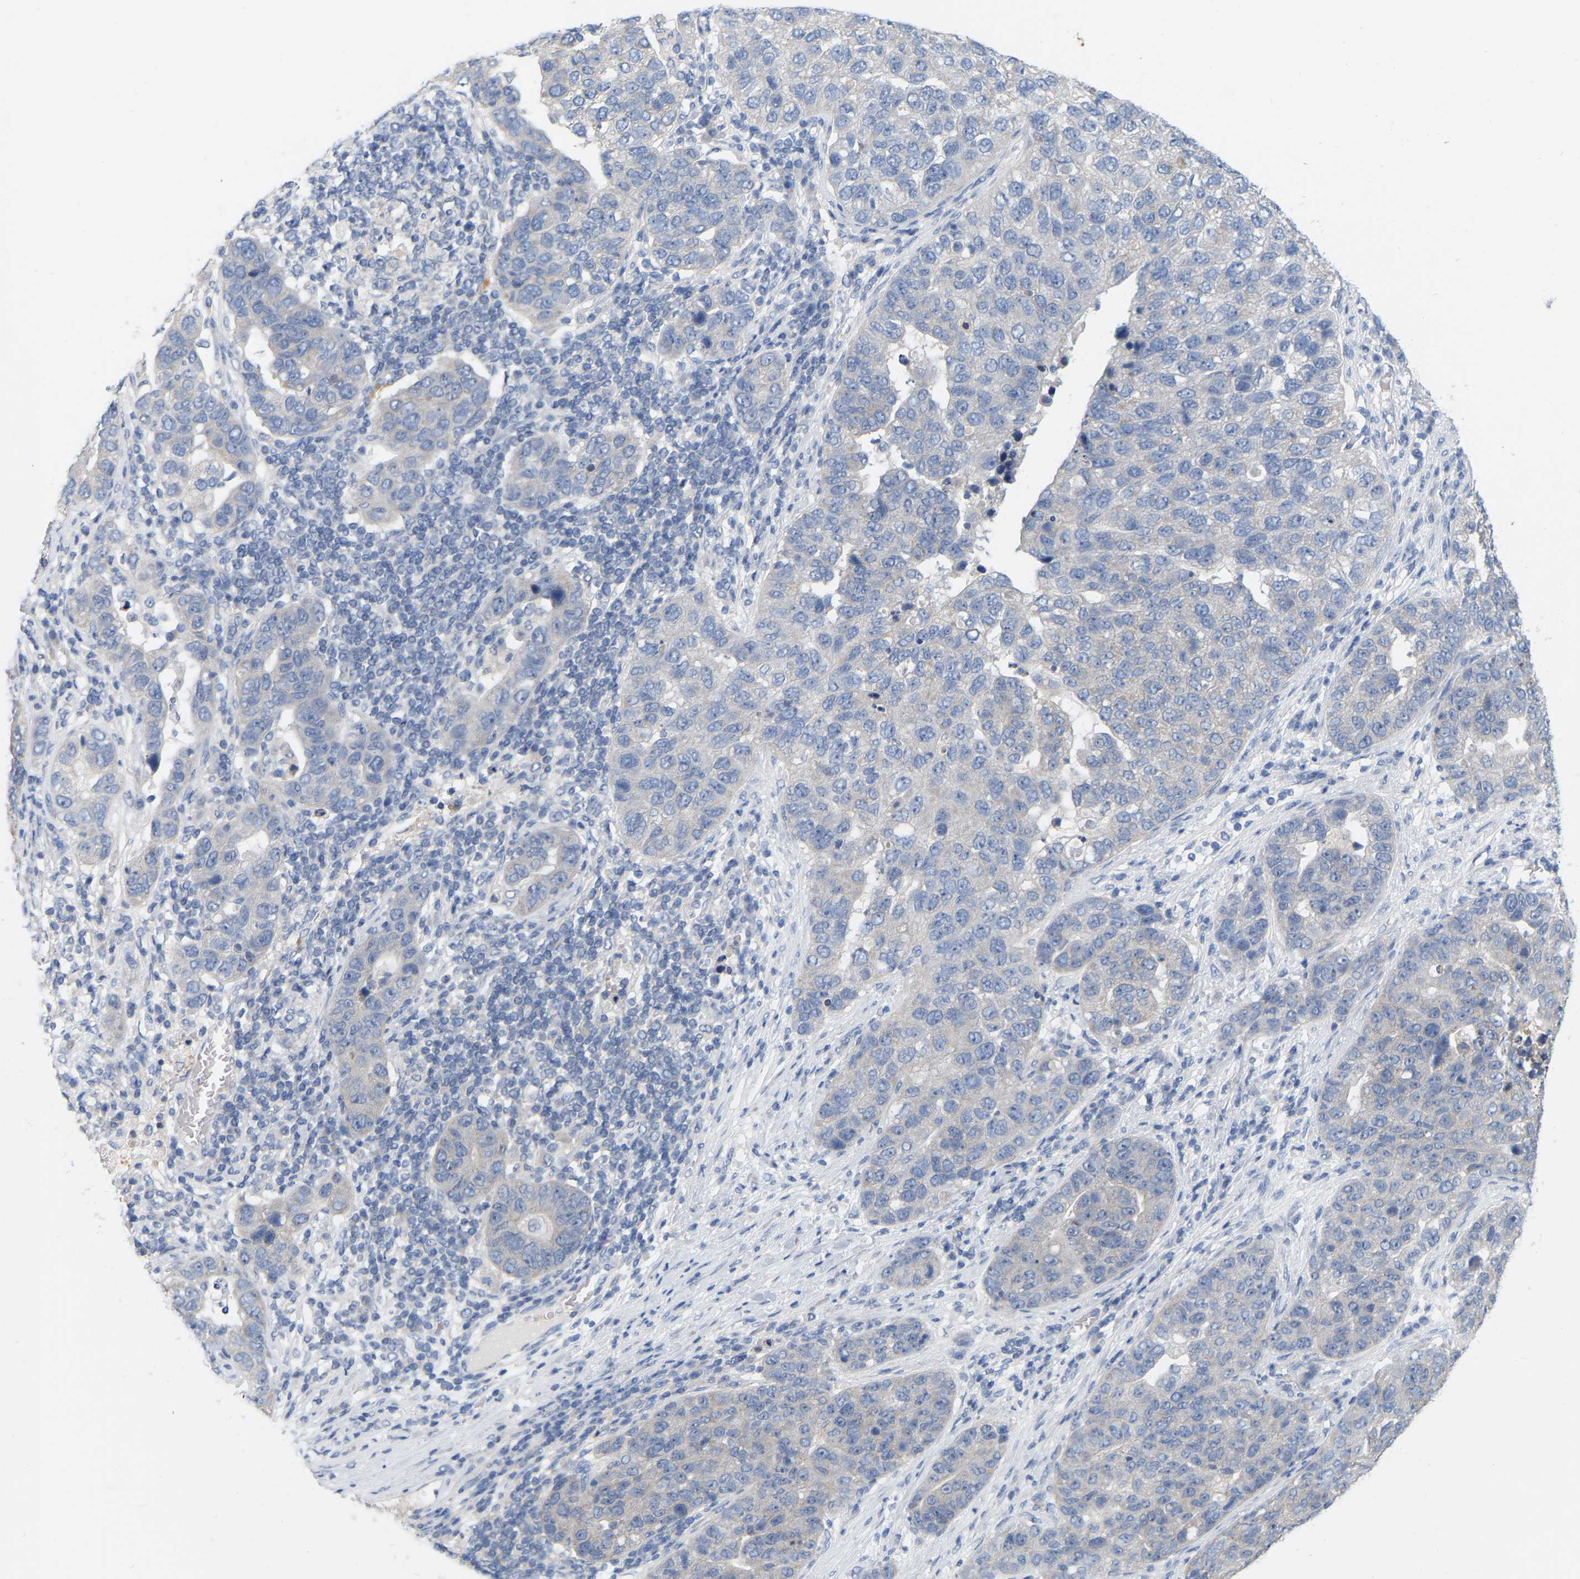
{"staining": {"intensity": "negative", "quantity": "none", "location": "none"}, "tissue": "pancreatic cancer", "cell_type": "Tumor cells", "image_type": "cancer", "snomed": [{"axis": "morphology", "description": "Adenocarcinoma, NOS"}, {"axis": "topography", "description": "Pancreas"}], "caption": "Immunohistochemistry histopathology image of human pancreatic cancer (adenocarcinoma) stained for a protein (brown), which shows no staining in tumor cells.", "gene": "WIPI2", "patient": {"sex": "female", "age": 61}}